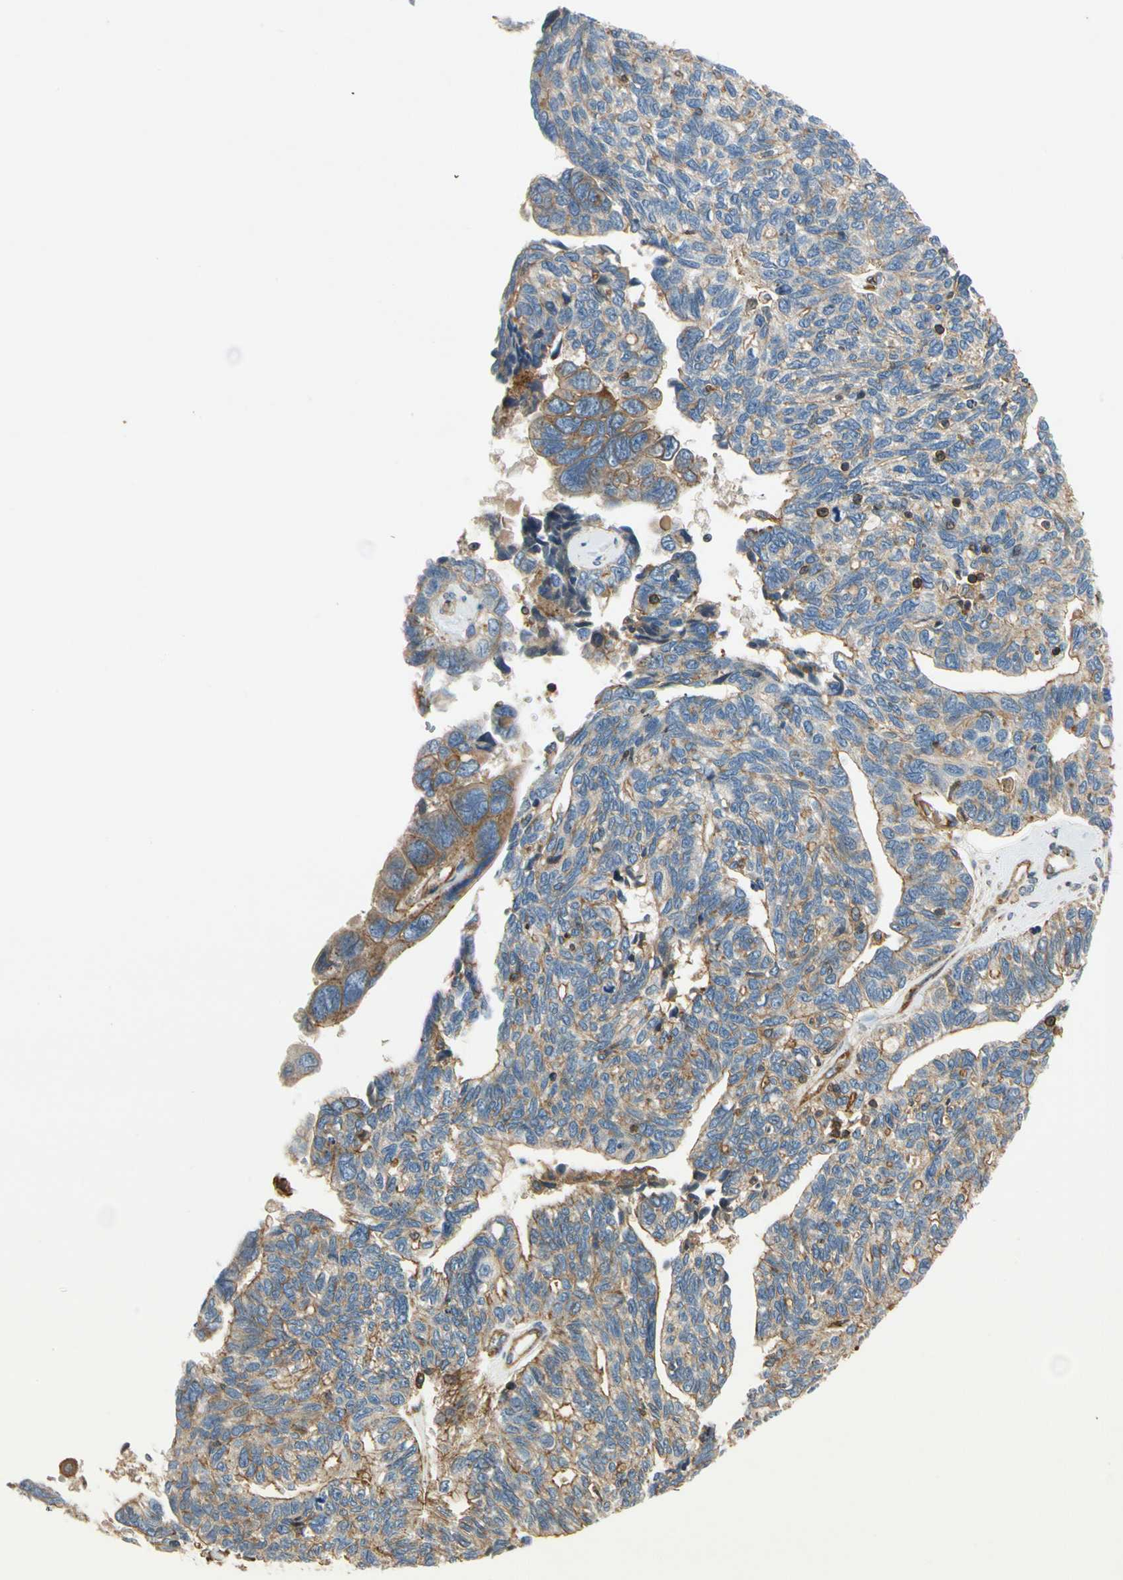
{"staining": {"intensity": "moderate", "quantity": ">75%", "location": "cytoplasmic/membranous"}, "tissue": "ovarian cancer", "cell_type": "Tumor cells", "image_type": "cancer", "snomed": [{"axis": "morphology", "description": "Cystadenocarcinoma, serous, NOS"}, {"axis": "topography", "description": "Ovary"}], "caption": "Protein expression by immunohistochemistry reveals moderate cytoplasmic/membranous positivity in approximately >75% of tumor cells in serous cystadenocarcinoma (ovarian).", "gene": "TCP11L1", "patient": {"sex": "female", "age": 79}}